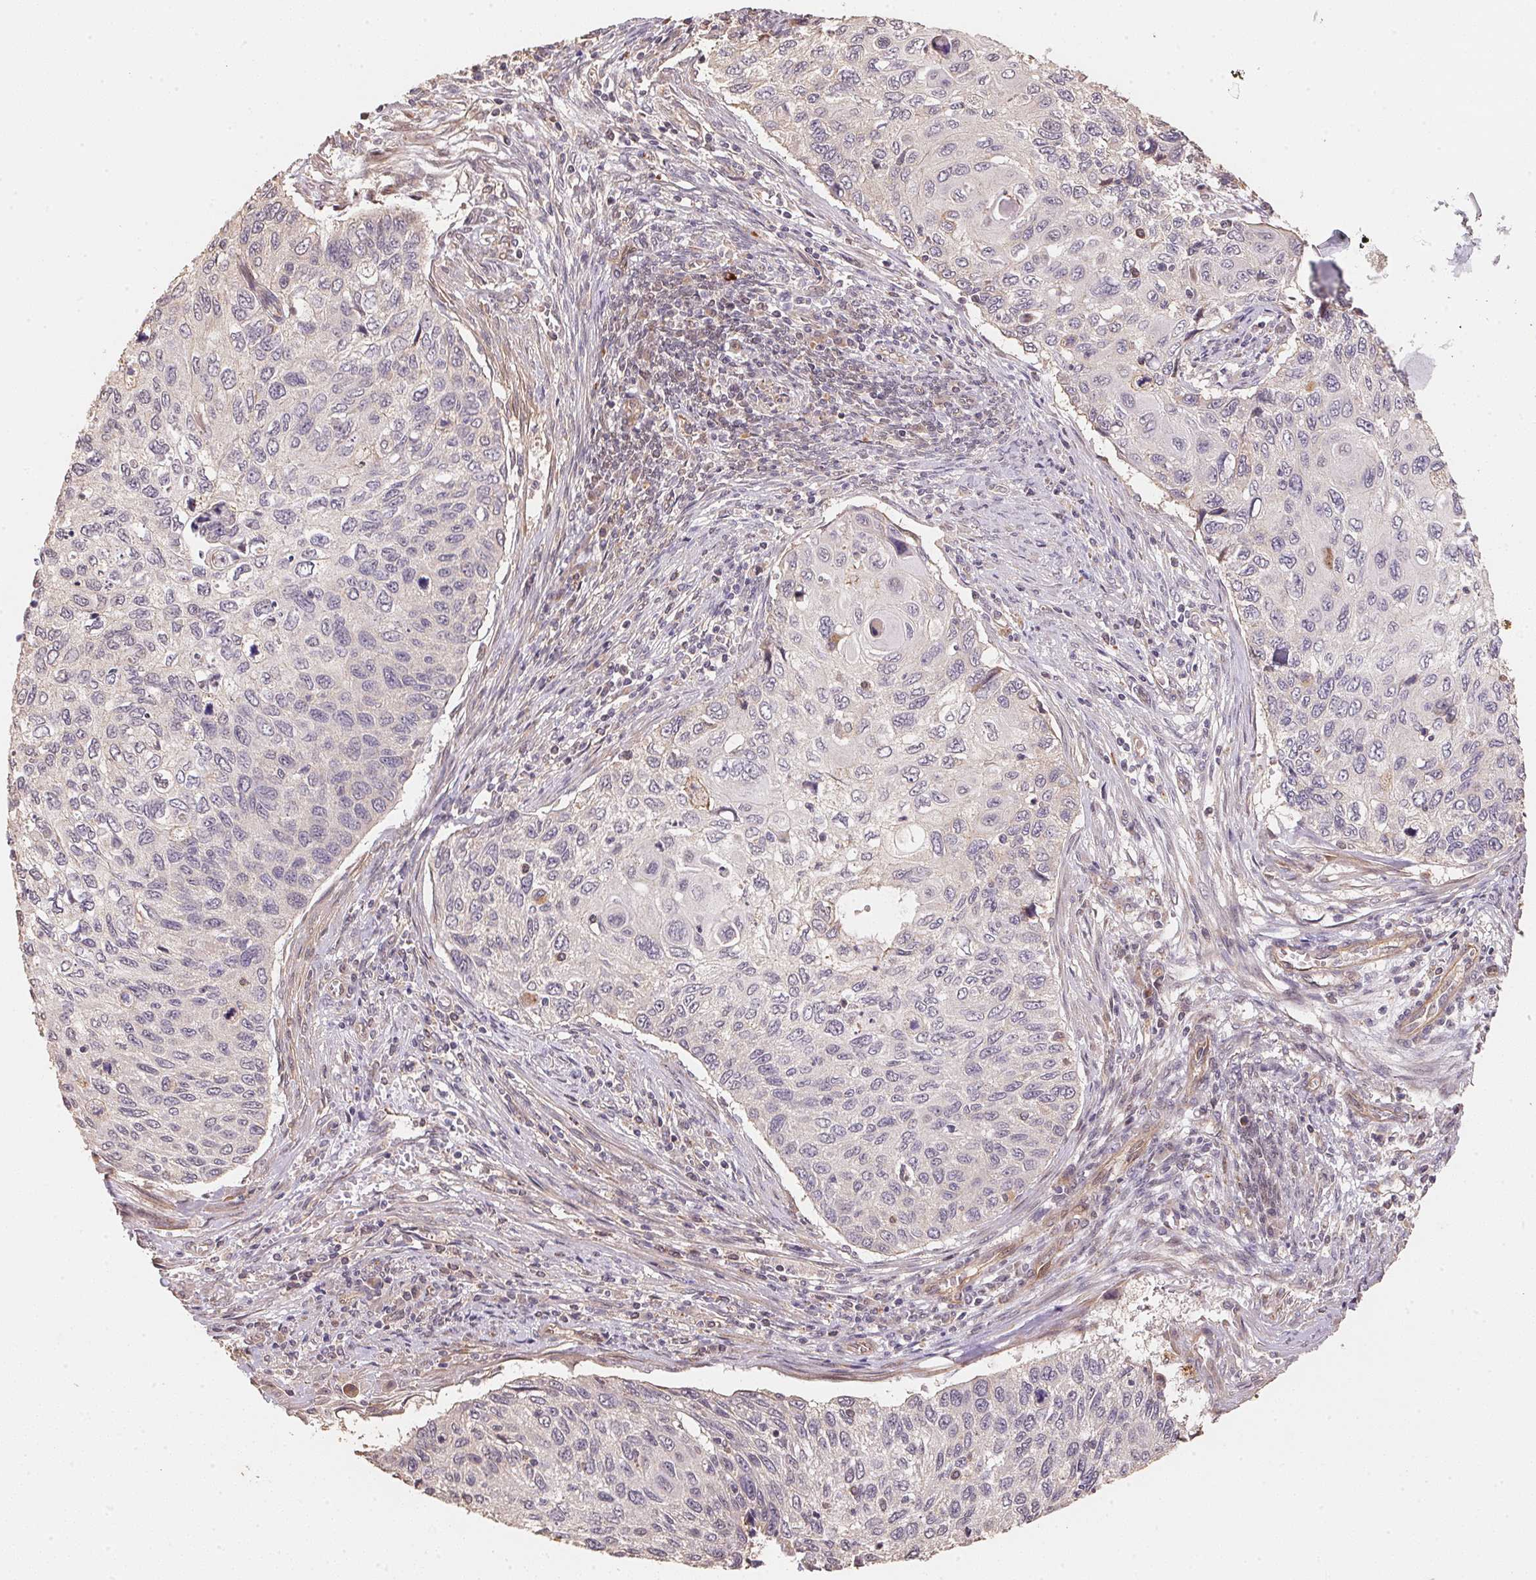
{"staining": {"intensity": "negative", "quantity": "none", "location": "none"}, "tissue": "cervical cancer", "cell_type": "Tumor cells", "image_type": "cancer", "snomed": [{"axis": "morphology", "description": "Squamous cell carcinoma, NOS"}, {"axis": "topography", "description": "Cervix"}], "caption": "Tumor cells are negative for brown protein staining in cervical squamous cell carcinoma. (Brightfield microscopy of DAB immunohistochemistry at high magnification).", "gene": "TMEM222", "patient": {"sex": "female", "age": 70}}